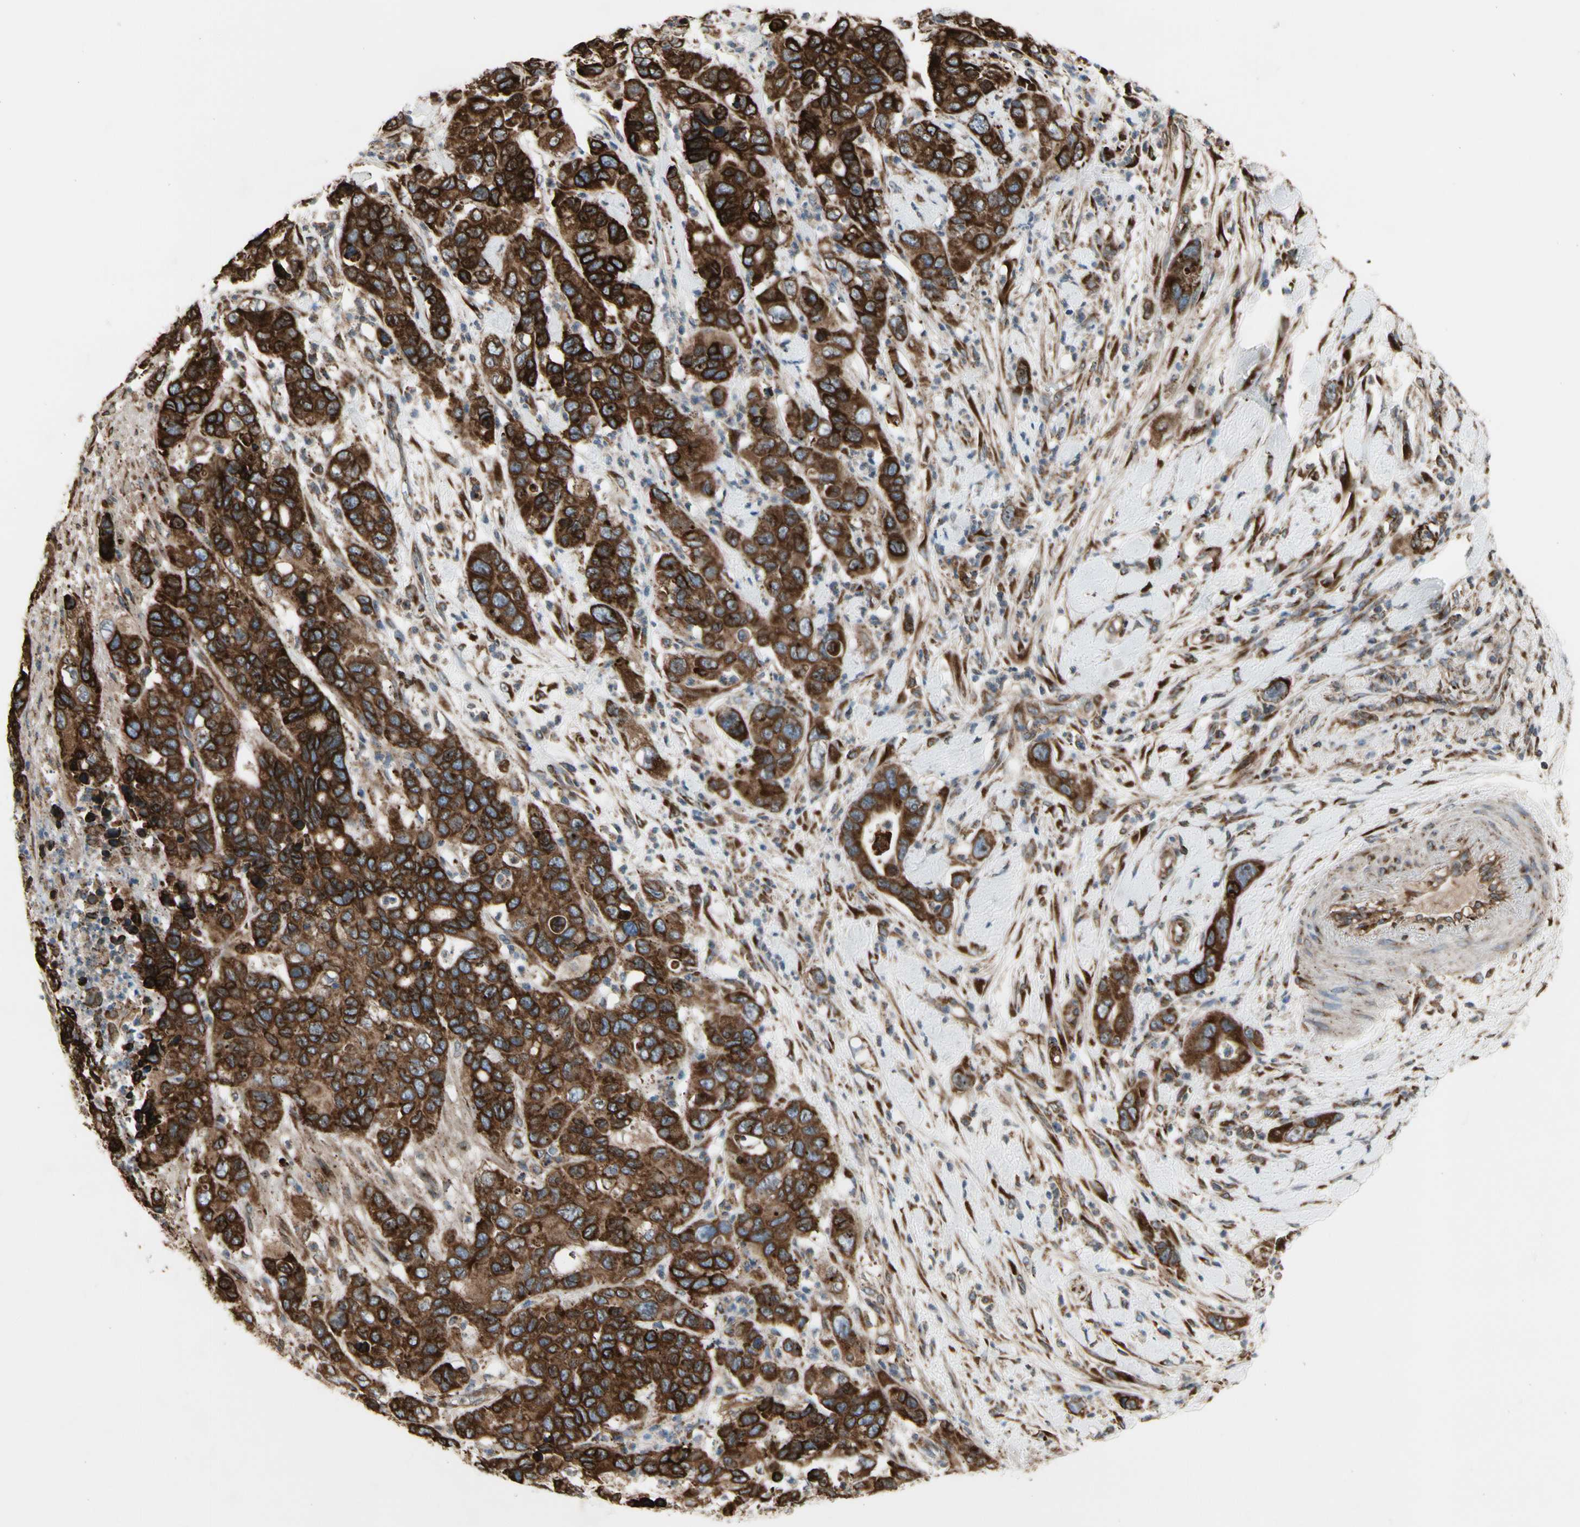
{"staining": {"intensity": "strong", "quantity": ">75%", "location": "cytoplasmic/membranous"}, "tissue": "pancreatic cancer", "cell_type": "Tumor cells", "image_type": "cancer", "snomed": [{"axis": "morphology", "description": "Adenocarcinoma, NOS"}, {"axis": "topography", "description": "Pancreas"}], "caption": "Immunohistochemical staining of pancreatic adenocarcinoma demonstrates strong cytoplasmic/membranous protein expression in about >75% of tumor cells.", "gene": "SLC39A9", "patient": {"sex": "female", "age": 71}}